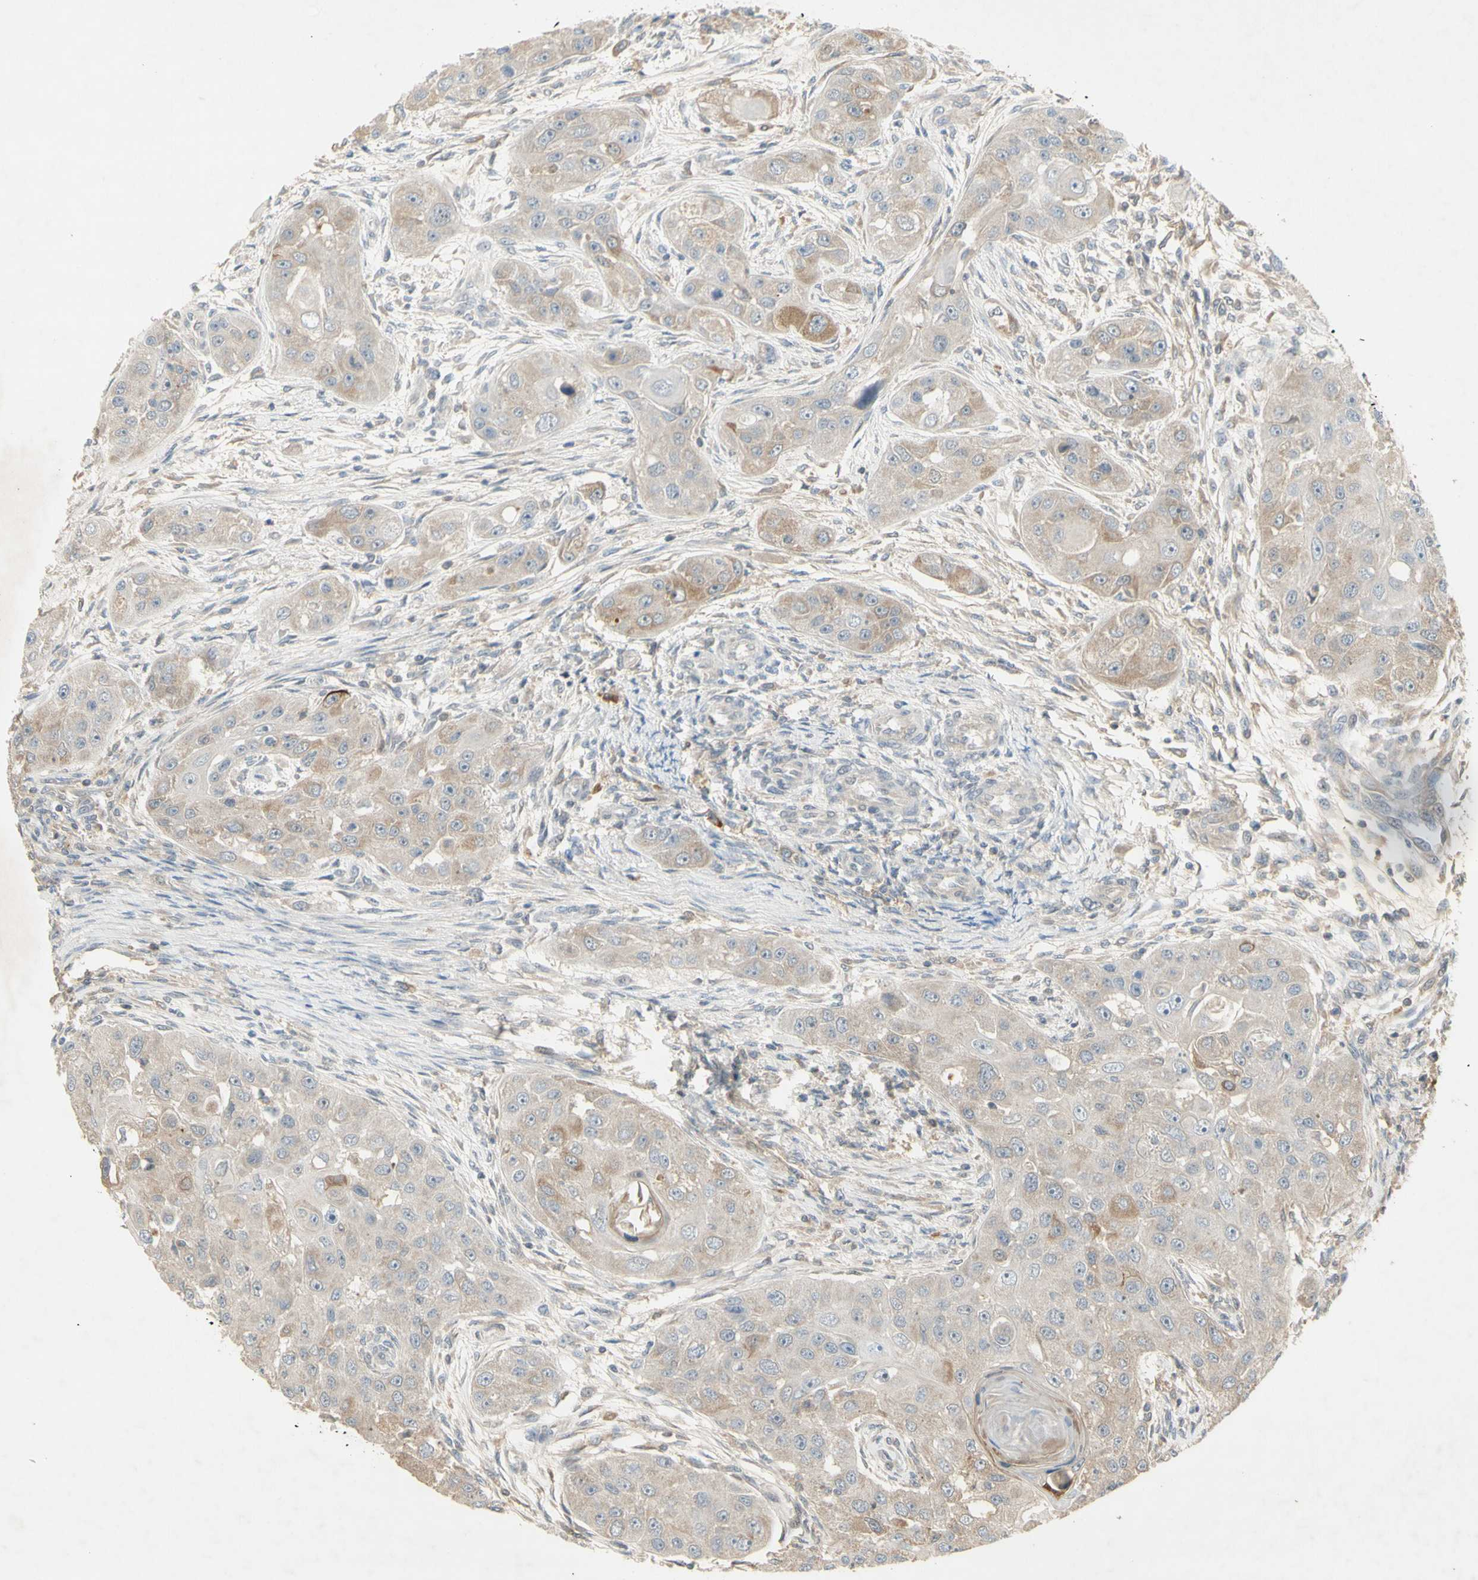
{"staining": {"intensity": "weak", "quantity": "25%-75%", "location": "cytoplasmic/membranous"}, "tissue": "head and neck cancer", "cell_type": "Tumor cells", "image_type": "cancer", "snomed": [{"axis": "morphology", "description": "Normal tissue, NOS"}, {"axis": "morphology", "description": "Squamous cell carcinoma, NOS"}, {"axis": "topography", "description": "Skeletal muscle"}, {"axis": "topography", "description": "Head-Neck"}], "caption": "The micrograph exhibits immunohistochemical staining of head and neck cancer (squamous cell carcinoma). There is weak cytoplasmic/membranous positivity is identified in approximately 25%-75% of tumor cells. Using DAB (brown) and hematoxylin (blue) stains, captured at high magnification using brightfield microscopy.", "gene": "NRG4", "patient": {"sex": "male", "age": 51}}